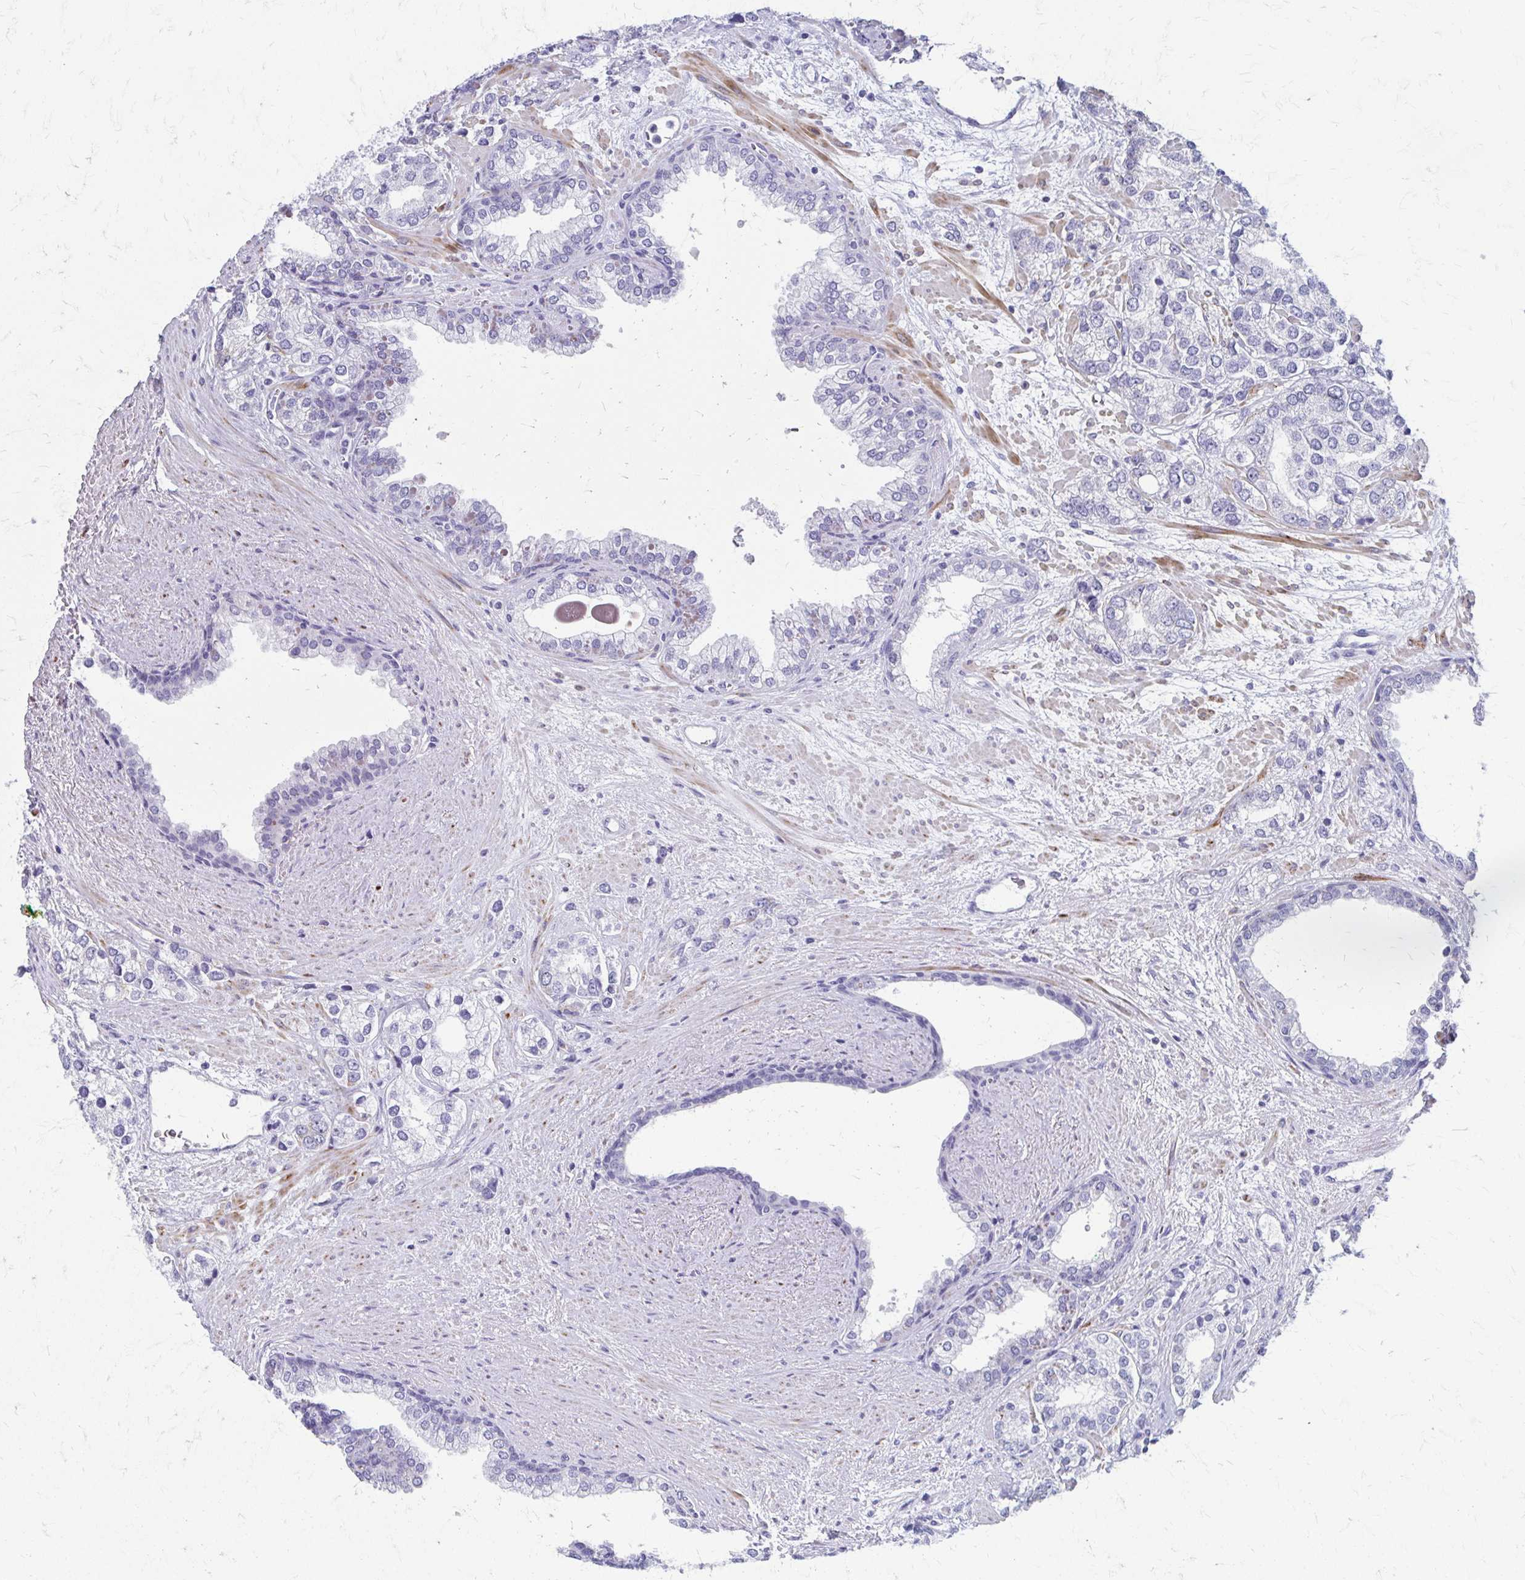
{"staining": {"intensity": "negative", "quantity": "none", "location": "none"}, "tissue": "prostate cancer", "cell_type": "Tumor cells", "image_type": "cancer", "snomed": [{"axis": "morphology", "description": "Adenocarcinoma, High grade"}, {"axis": "topography", "description": "Prostate"}], "caption": "Tumor cells show no significant expression in prostate high-grade adenocarcinoma. Nuclei are stained in blue.", "gene": "ZSCAN5B", "patient": {"sex": "male", "age": 58}}